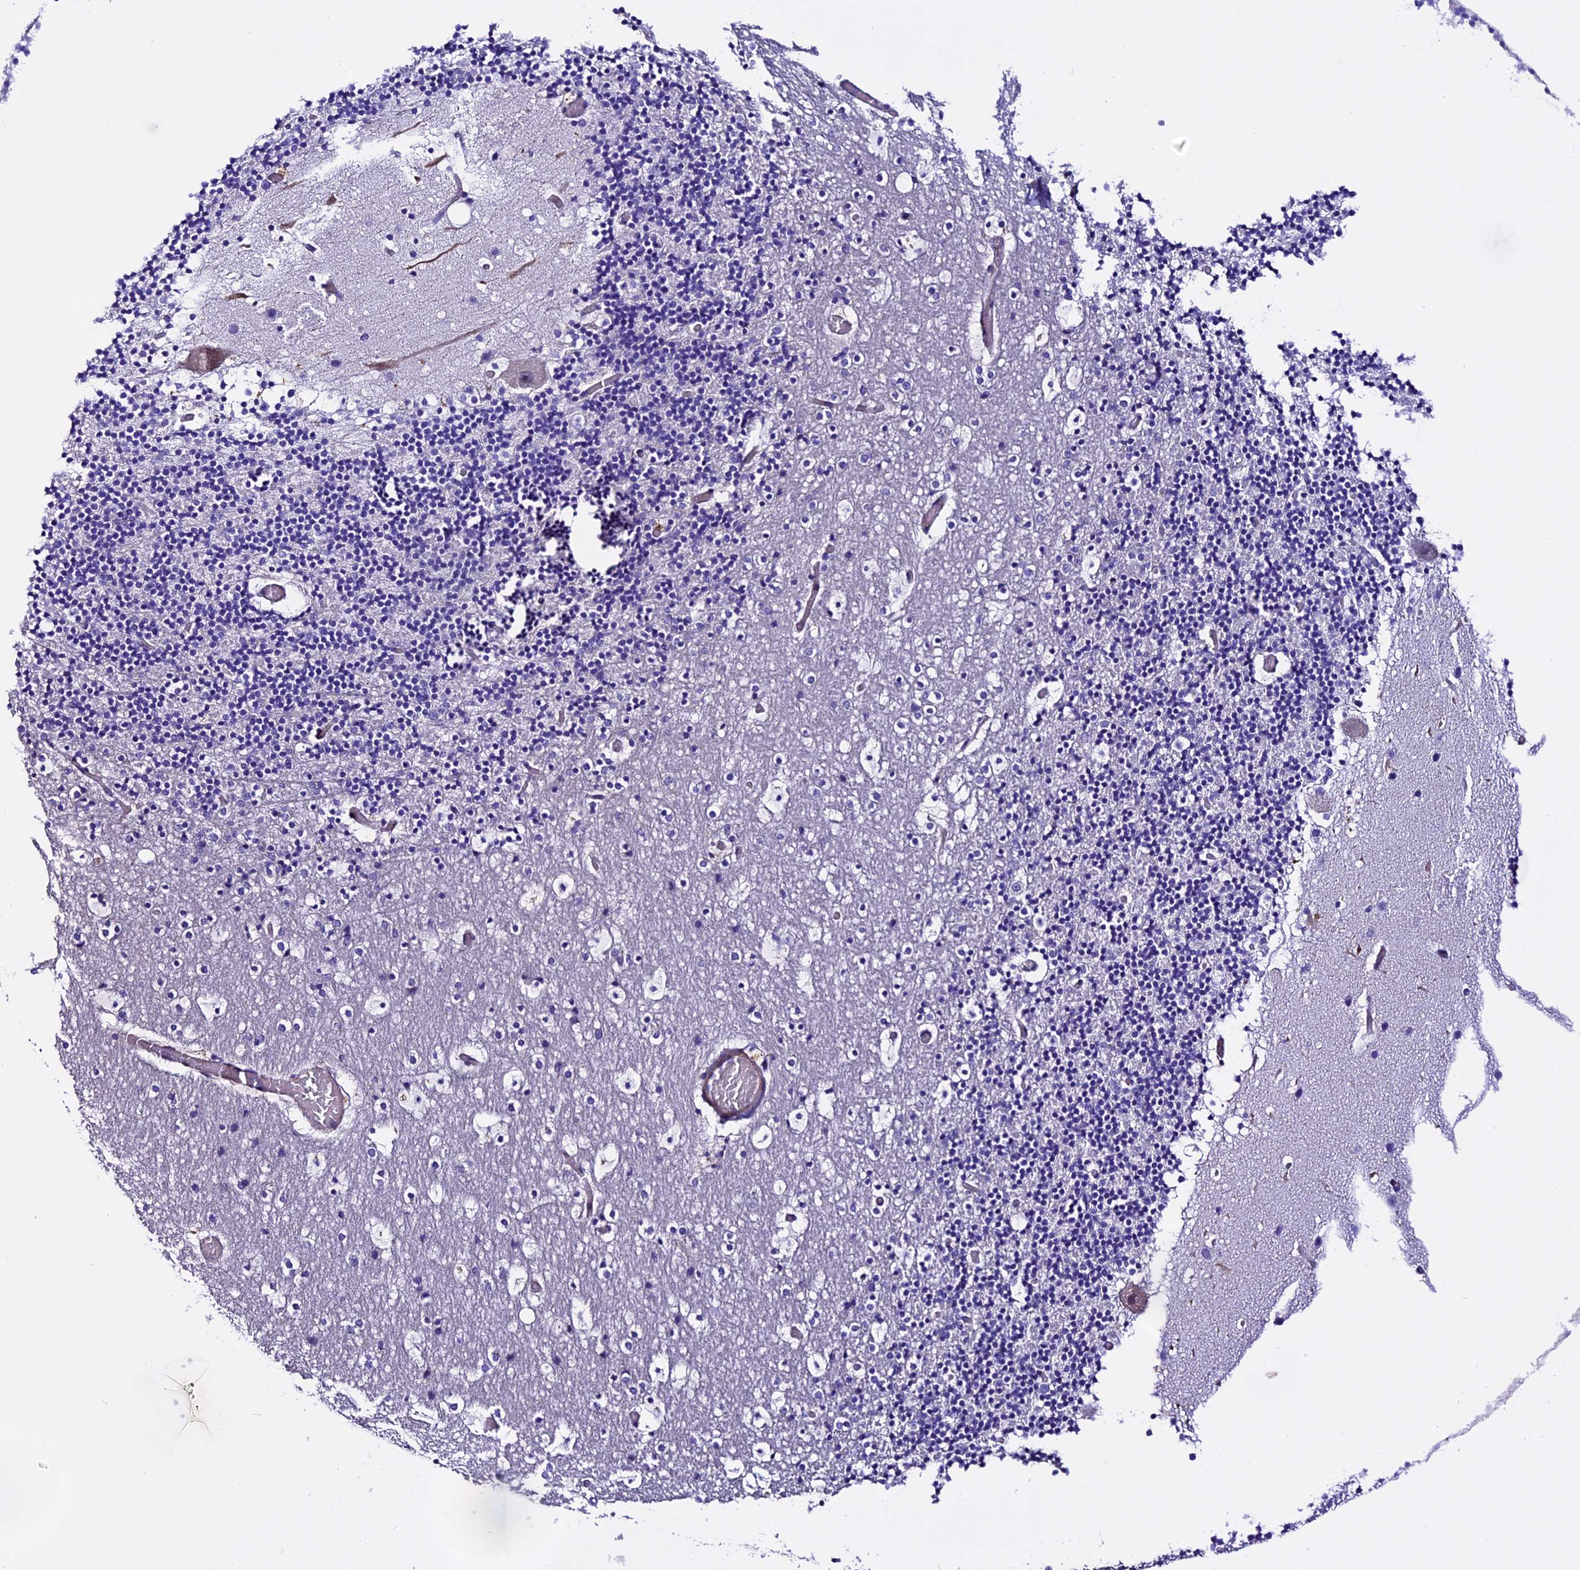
{"staining": {"intensity": "negative", "quantity": "none", "location": "none"}, "tissue": "cerebellum", "cell_type": "Cells in granular layer", "image_type": "normal", "snomed": [{"axis": "morphology", "description": "Normal tissue, NOS"}, {"axis": "topography", "description": "Cerebellum"}], "caption": "Immunohistochemical staining of benign human cerebellum displays no significant positivity in cells in granular layer.", "gene": "NOD2", "patient": {"sex": "male", "age": 57}}